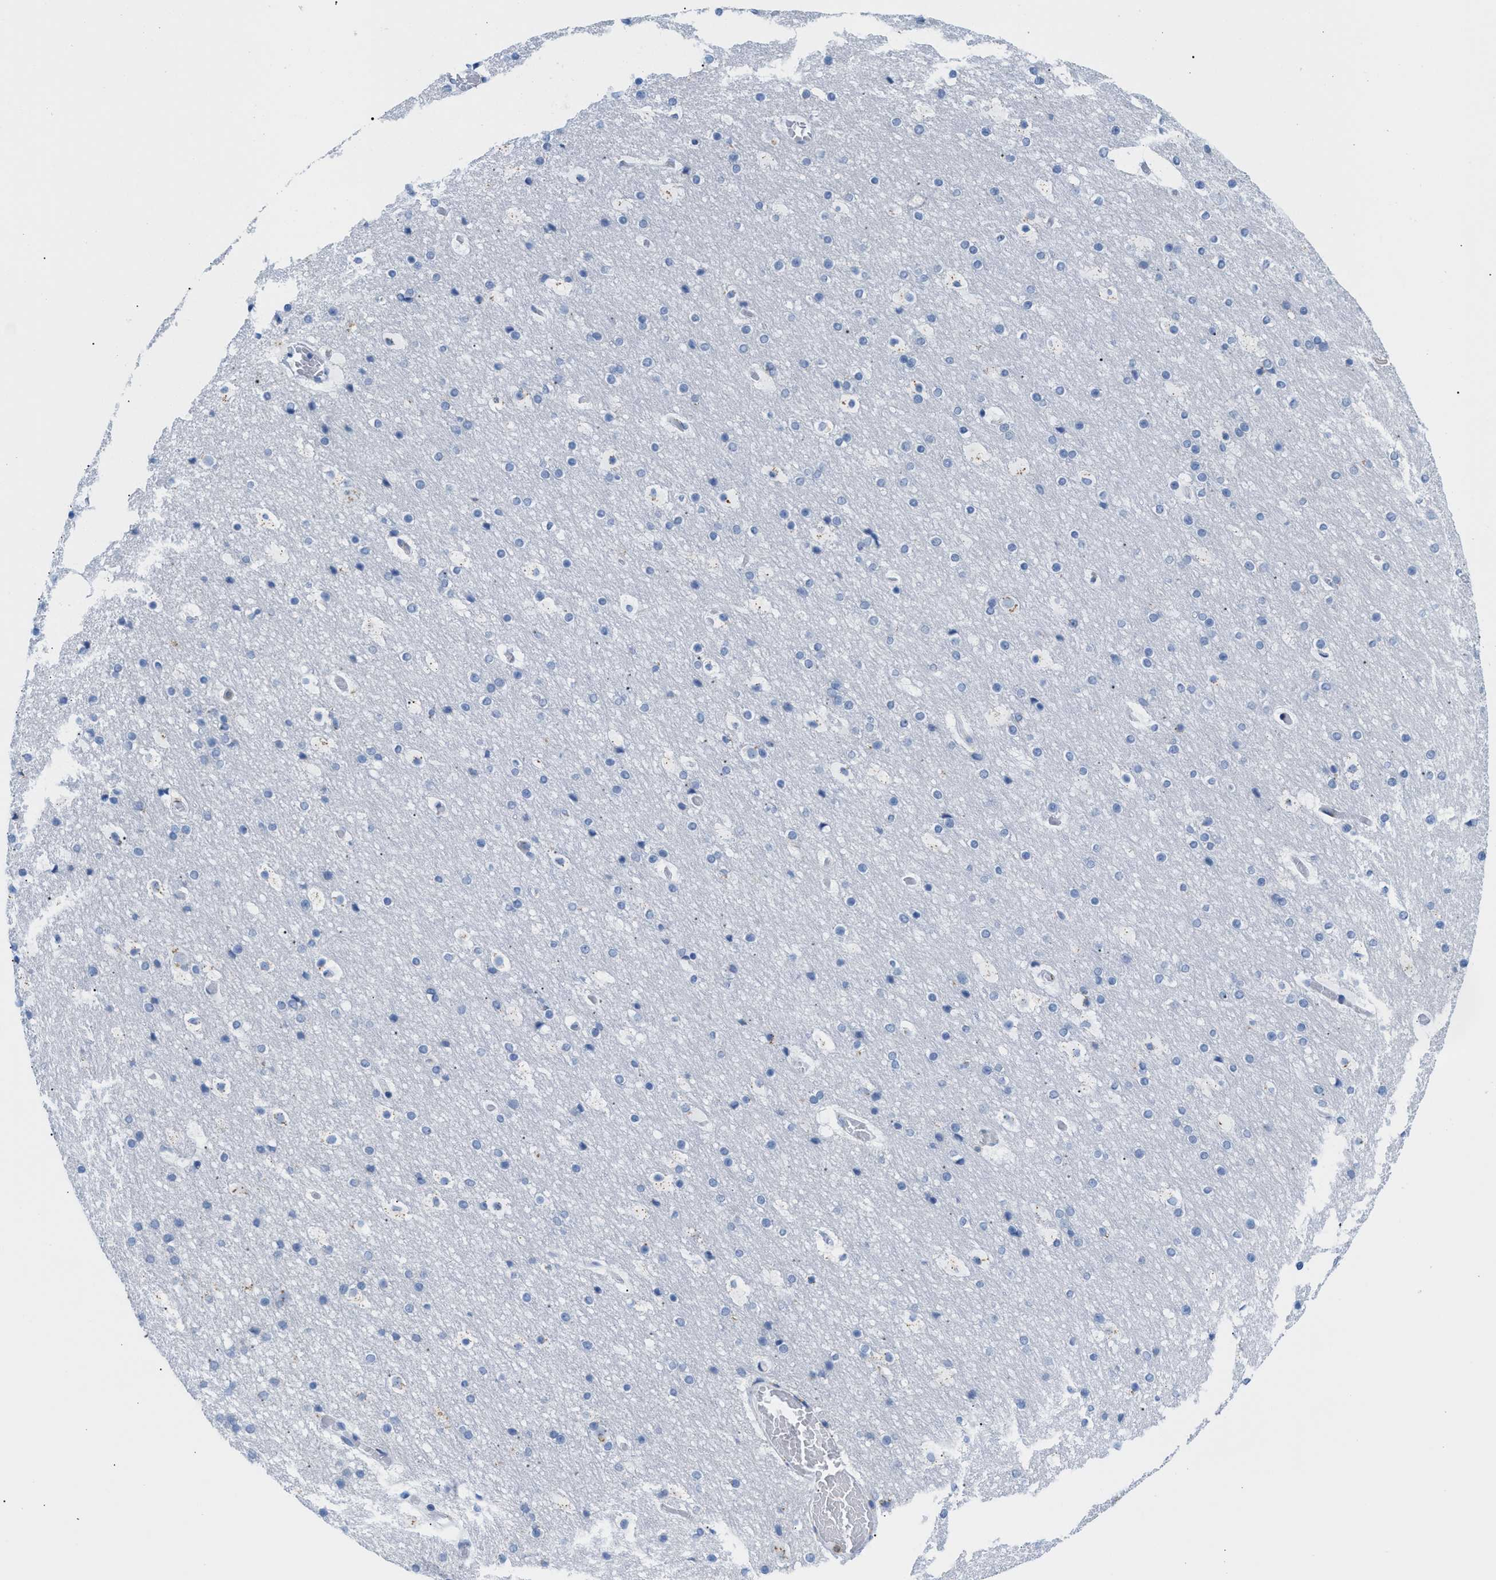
{"staining": {"intensity": "negative", "quantity": "none", "location": "none"}, "tissue": "cerebral cortex", "cell_type": "Endothelial cells", "image_type": "normal", "snomed": [{"axis": "morphology", "description": "Normal tissue, NOS"}, {"axis": "topography", "description": "Cerebral cortex"}], "caption": "This is a histopathology image of IHC staining of unremarkable cerebral cortex, which shows no positivity in endothelial cells.", "gene": "TACC3", "patient": {"sex": "male", "age": 57}}